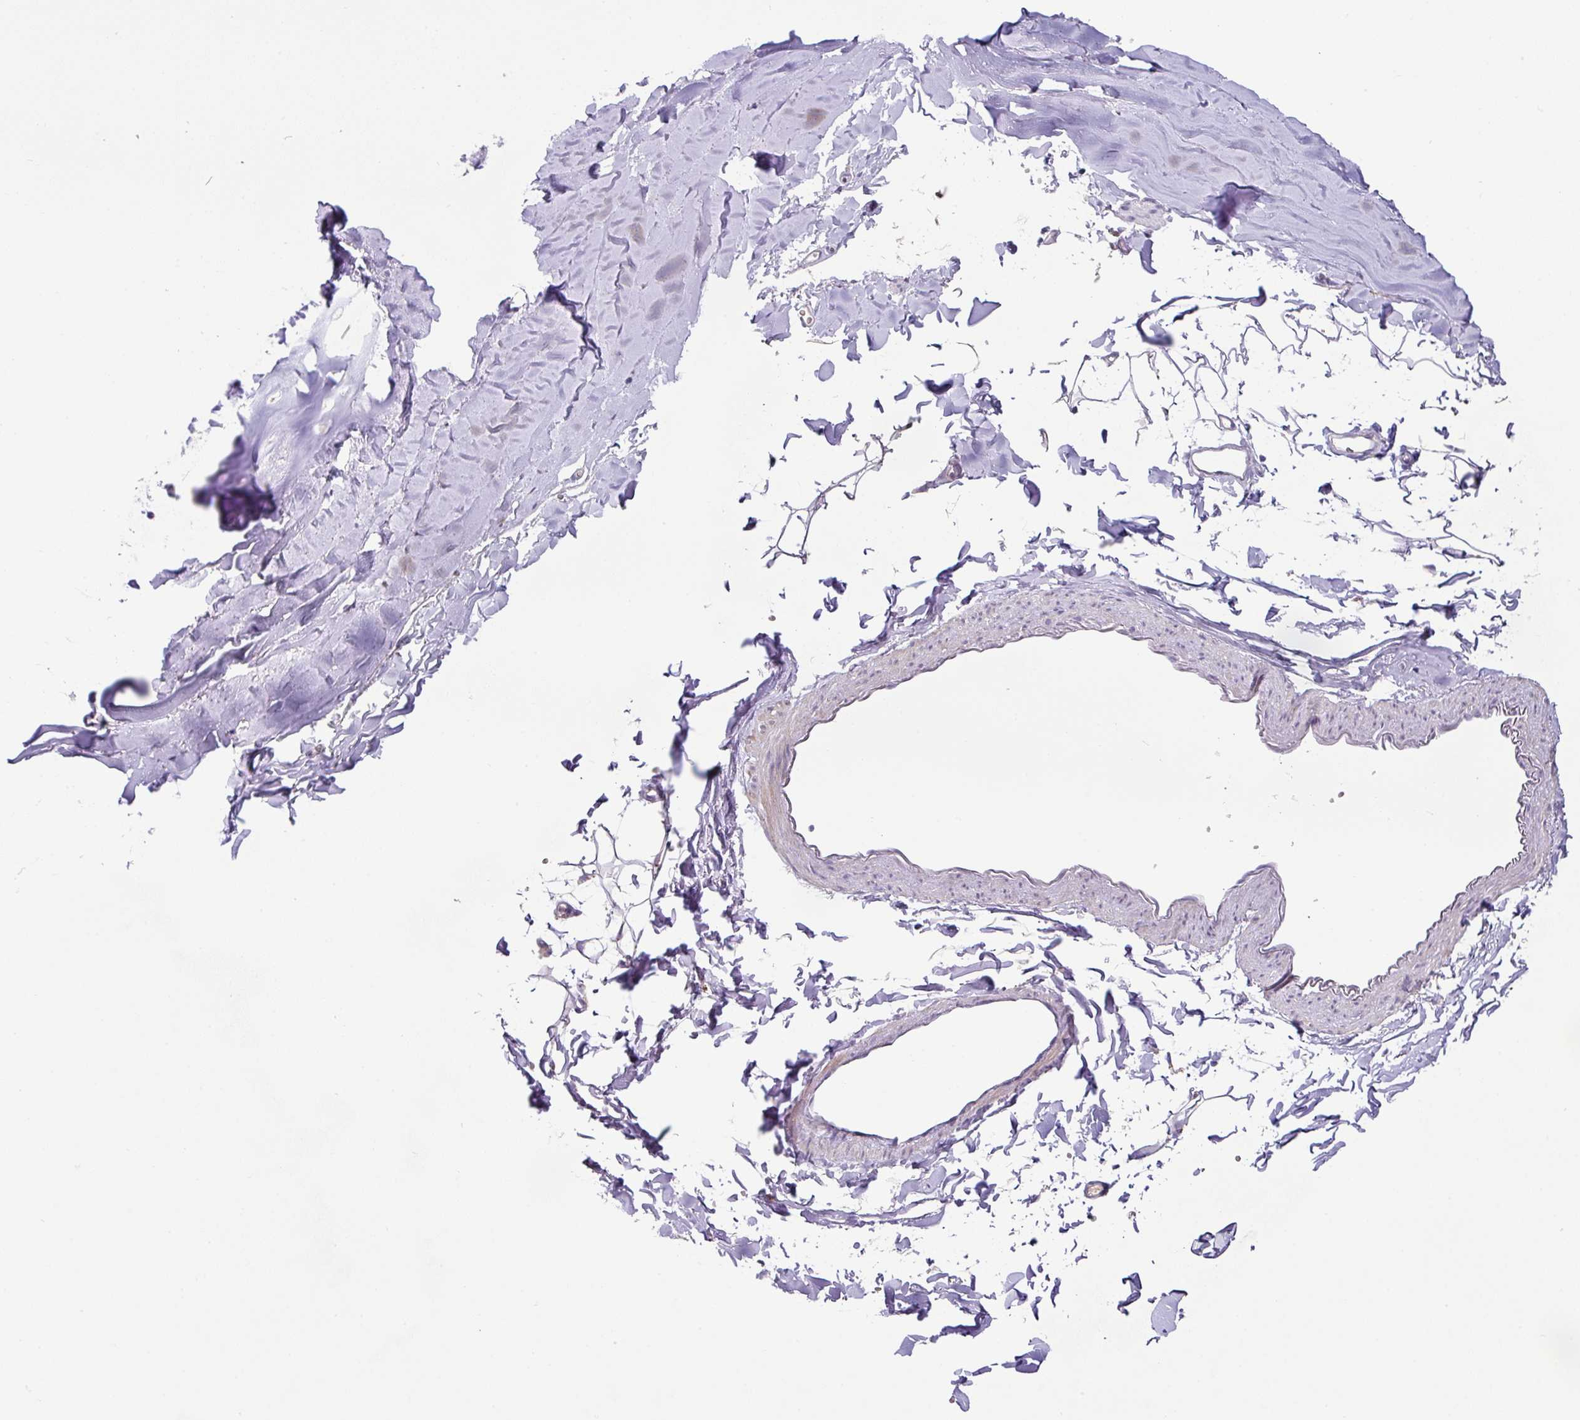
{"staining": {"intensity": "negative", "quantity": "none", "location": "none"}, "tissue": "soft tissue", "cell_type": "Fibroblasts", "image_type": "normal", "snomed": [{"axis": "morphology", "description": "Normal tissue, NOS"}, {"axis": "topography", "description": "Cartilage tissue"}, {"axis": "topography", "description": "Bronchus"}, {"axis": "topography", "description": "Peripheral nerve tissue"}], "caption": "DAB immunohistochemical staining of benign soft tissue demonstrates no significant positivity in fibroblasts.", "gene": "PLEKHH3", "patient": {"sex": "female", "age": 59}}